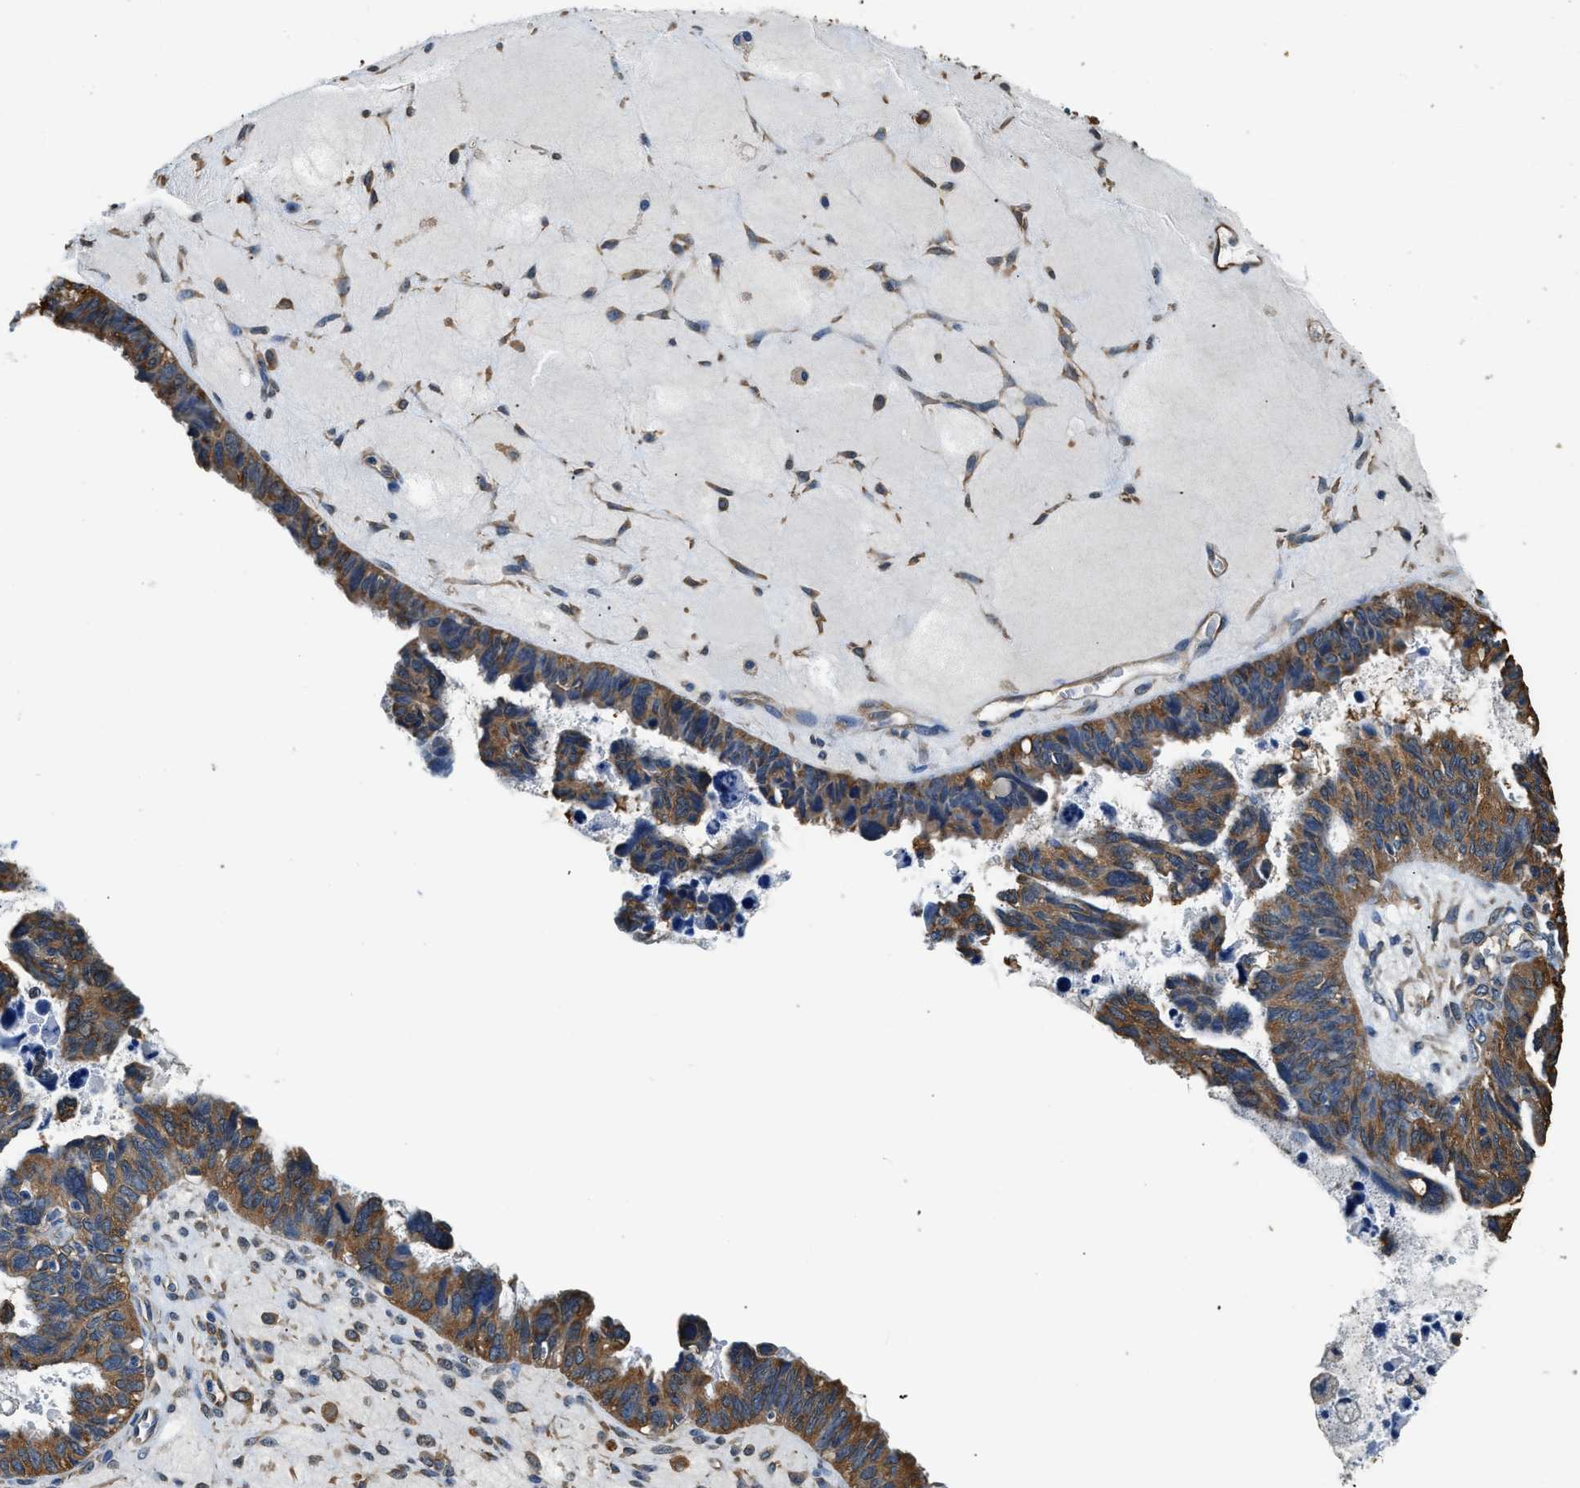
{"staining": {"intensity": "strong", "quantity": ">75%", "location": "cytoplasmic/membranous"}, "tissue": "ovarian cancer", "cell_type": "Tumor cells", "image_type": "cancer", "snomed": [{"axis": "morphology", "description": "Cystadenocarcinoma, serous, NOS"}, {"axis": "topography", "description": "Ovary"}], "caption": "Ovarian cancer (serous cystadenocarcinoma) stained for a protein reveals strong cytoplasmic/membranous positivity in tumor cells. (DAB IHC, brown staining for protein, blue staining for nuclei).", "gene": "PPP2R1B", "patient": {"sex": "female", "age": 79}}